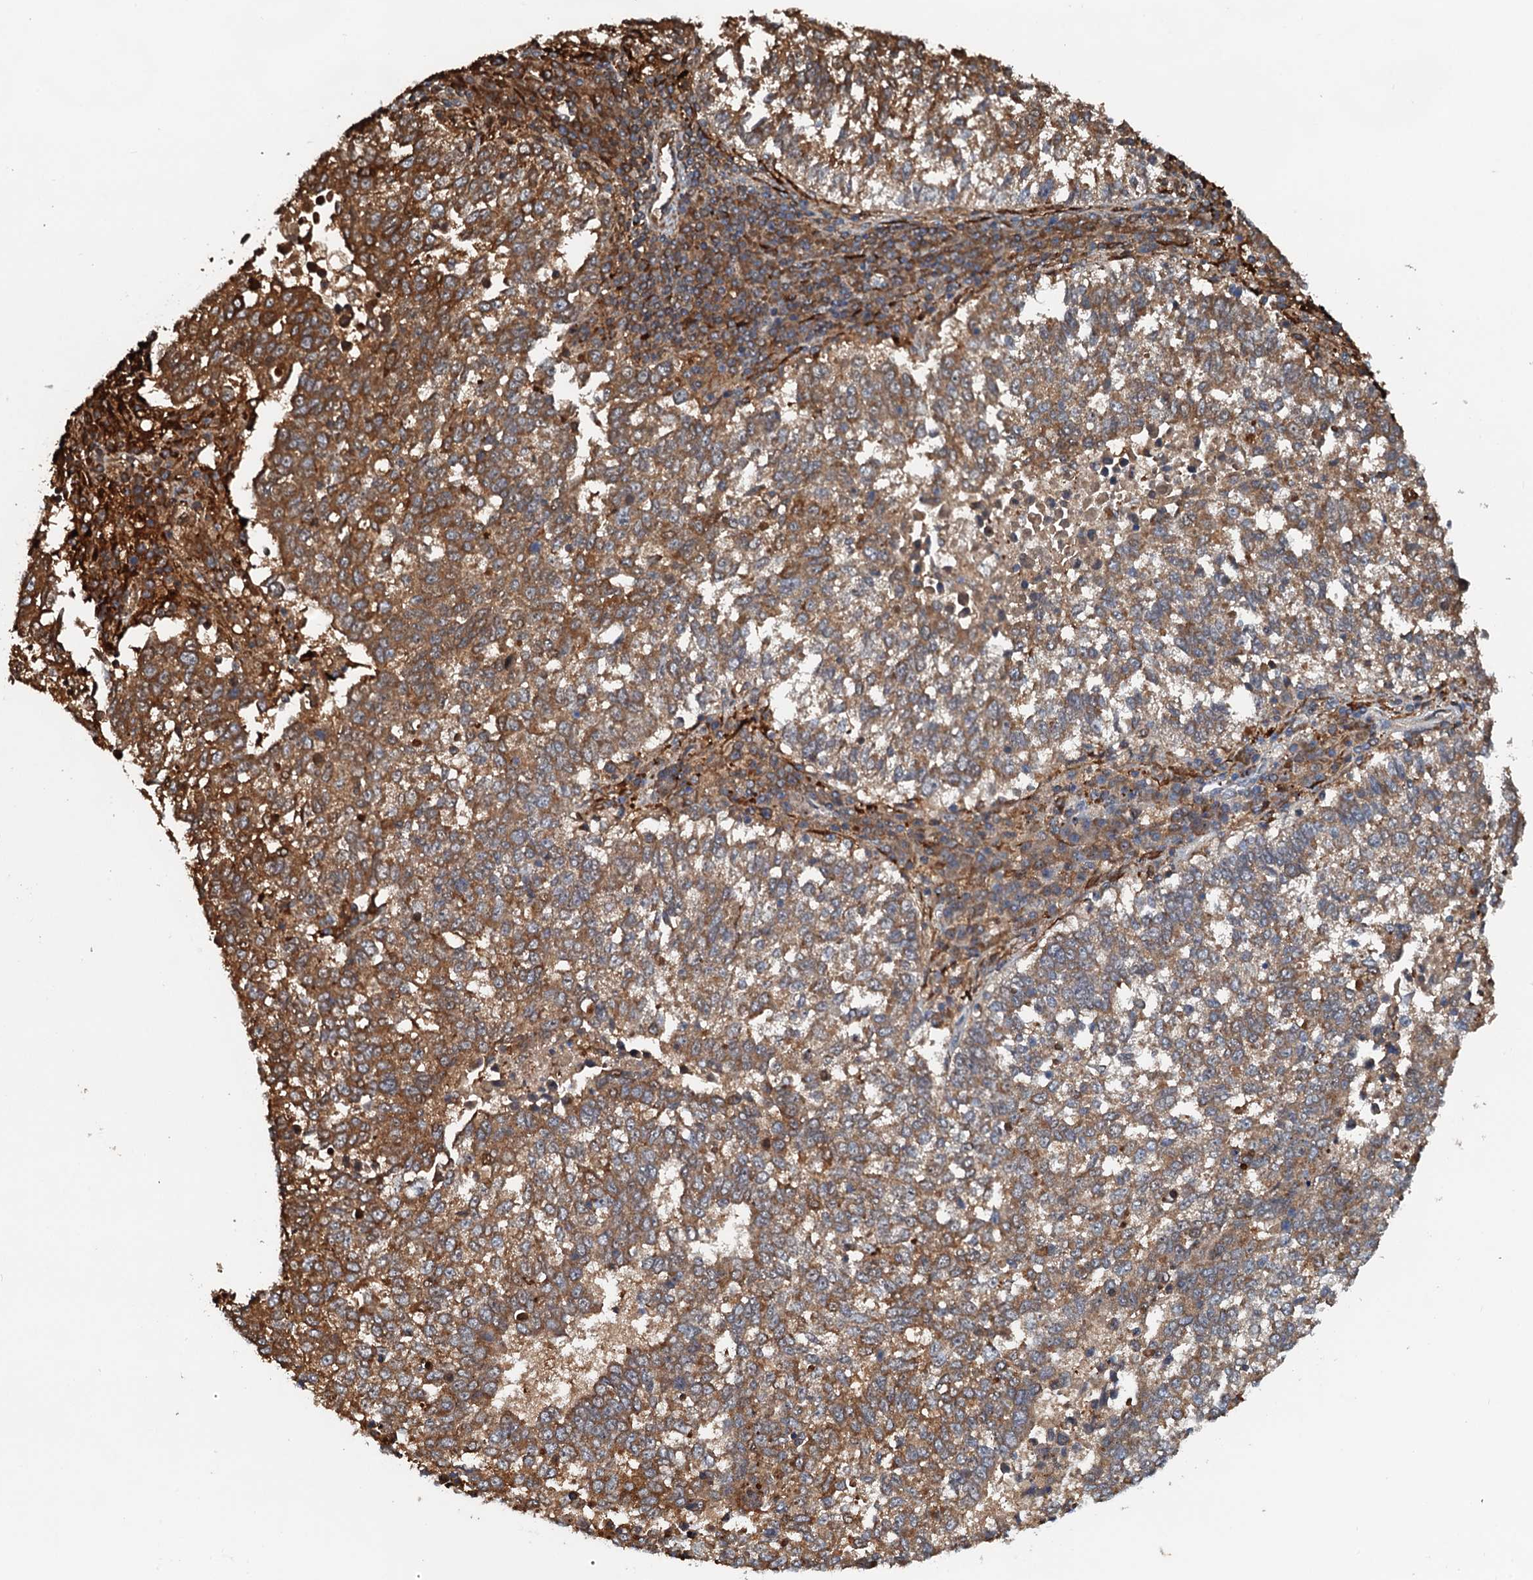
{"staining": {"intensity": "moderate", "quantity": ">75%", "location": "cytoplasmic/membranous"}, "tissue": "lung cancer", "cell_type": "Tumor cells", "image_type": "cancer", "snomed": [{"axis": "morphology", "description": "Squamous cell carcinoma, NOS"}, {"axis": "topography", "description": "Lung"}], "caption": "Protein expression analysis of human squamous cell carcinoma (lung) reveals moderate cytoplasmic/membranous positivity in about >75% of tumor cells.", "gene": "USP6NL", "patient": {"sex": "male", "age": 73}}